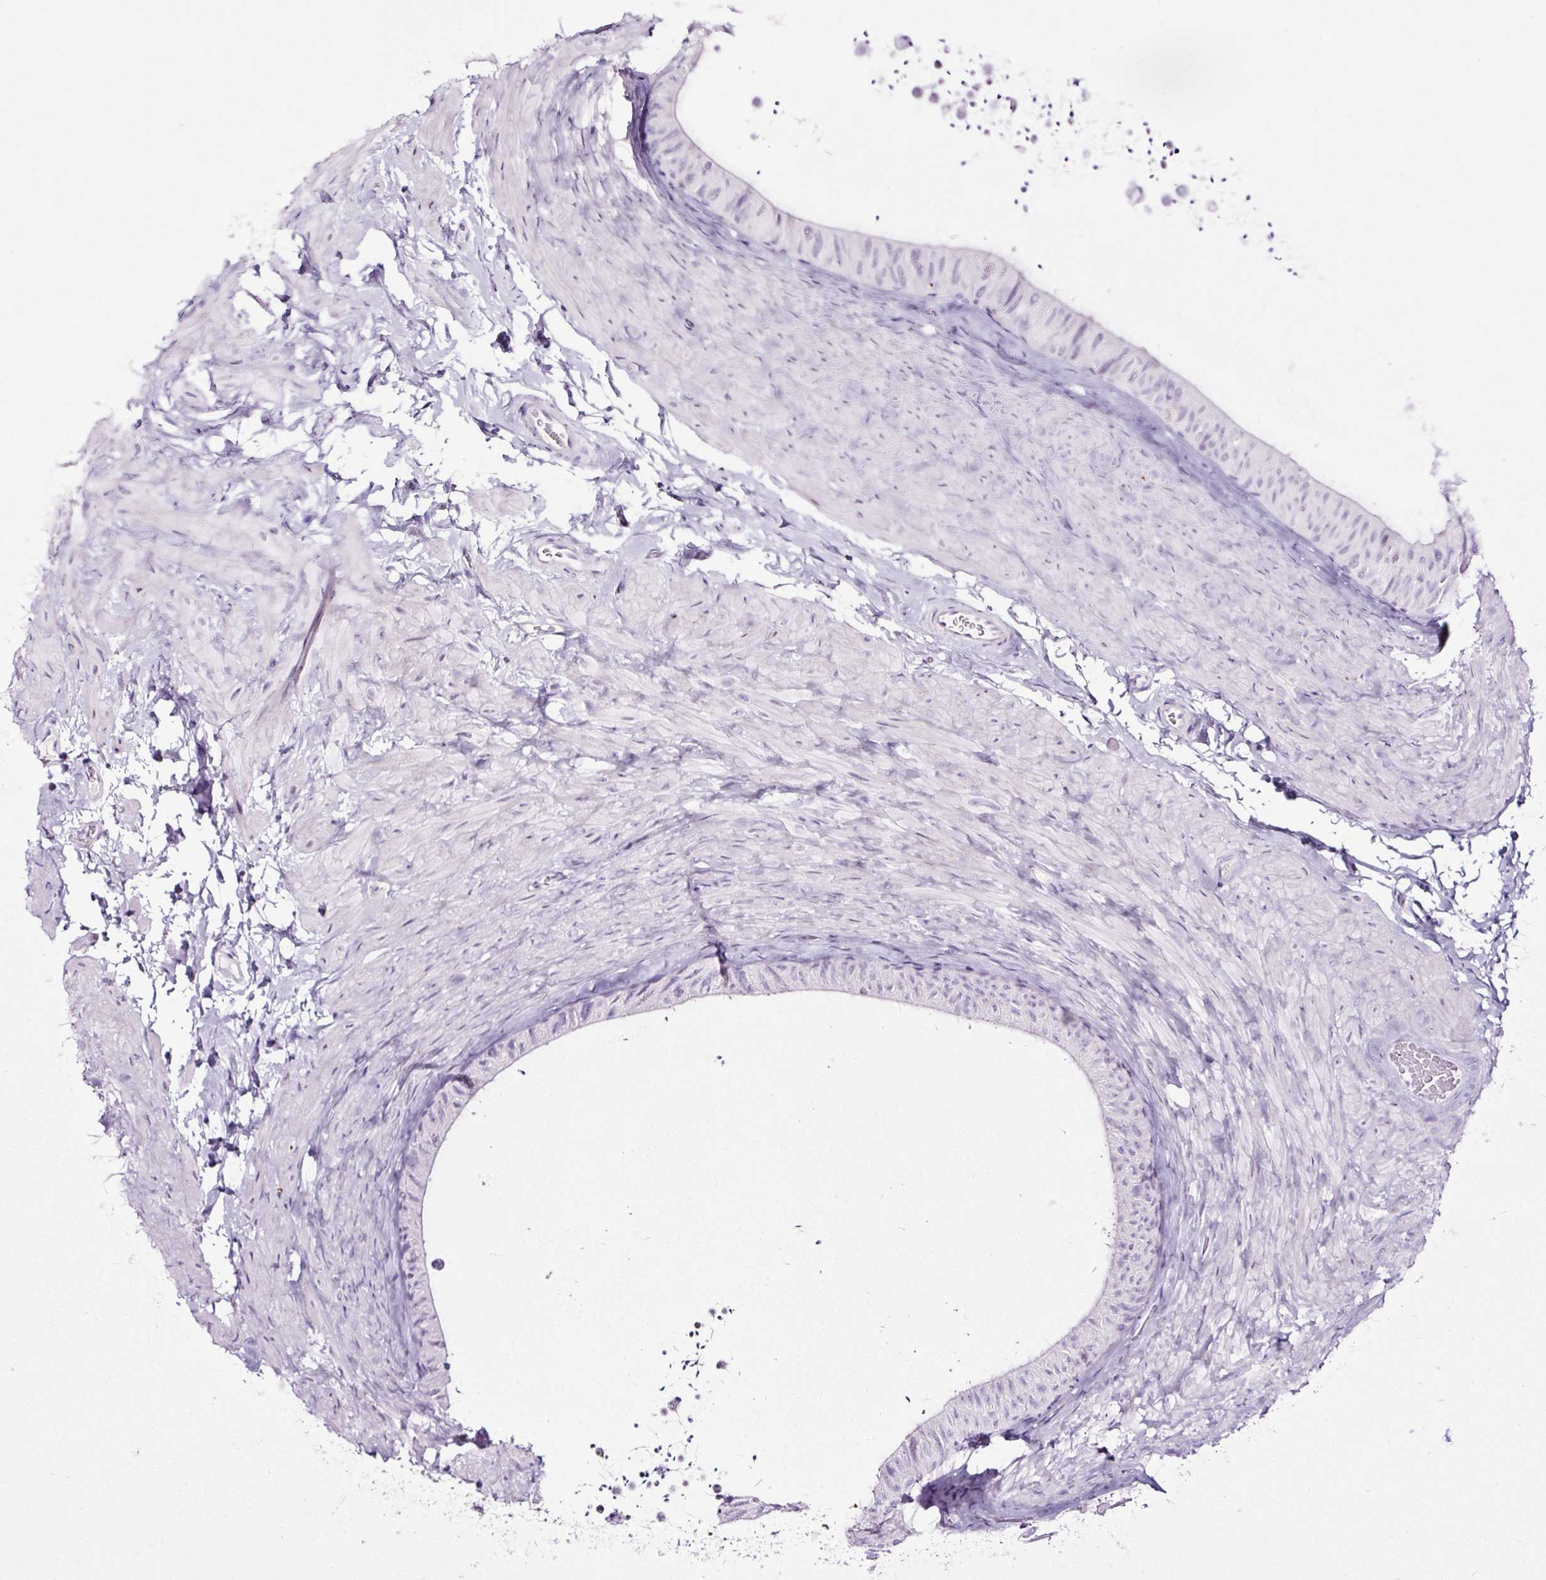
{"staining": {"intensity": "negative", "quantity": "none", "location": "none"}, "tissue": "epididymis", "cell_type": "Glandular cells", "image_type": "normal", "snomed": [{"axis": "morphology", "description": "Normal tissue, NOS"}, {"axis": "topography", "description": "Epididymis, spermatic cord, NOS"}, {"axis": "topography", "description": "Epididymis"}], "caption": "A micrograph of epididymis stained for a protein reveals no brown staining in glandular cells. Brightfield microscopy of immunohistochemistry stained with DAB (brown) and hematoxylin (blue), captured at high magnification.", "gene": "NPHS2", "patient": {"sex": "male", "age": 31}}